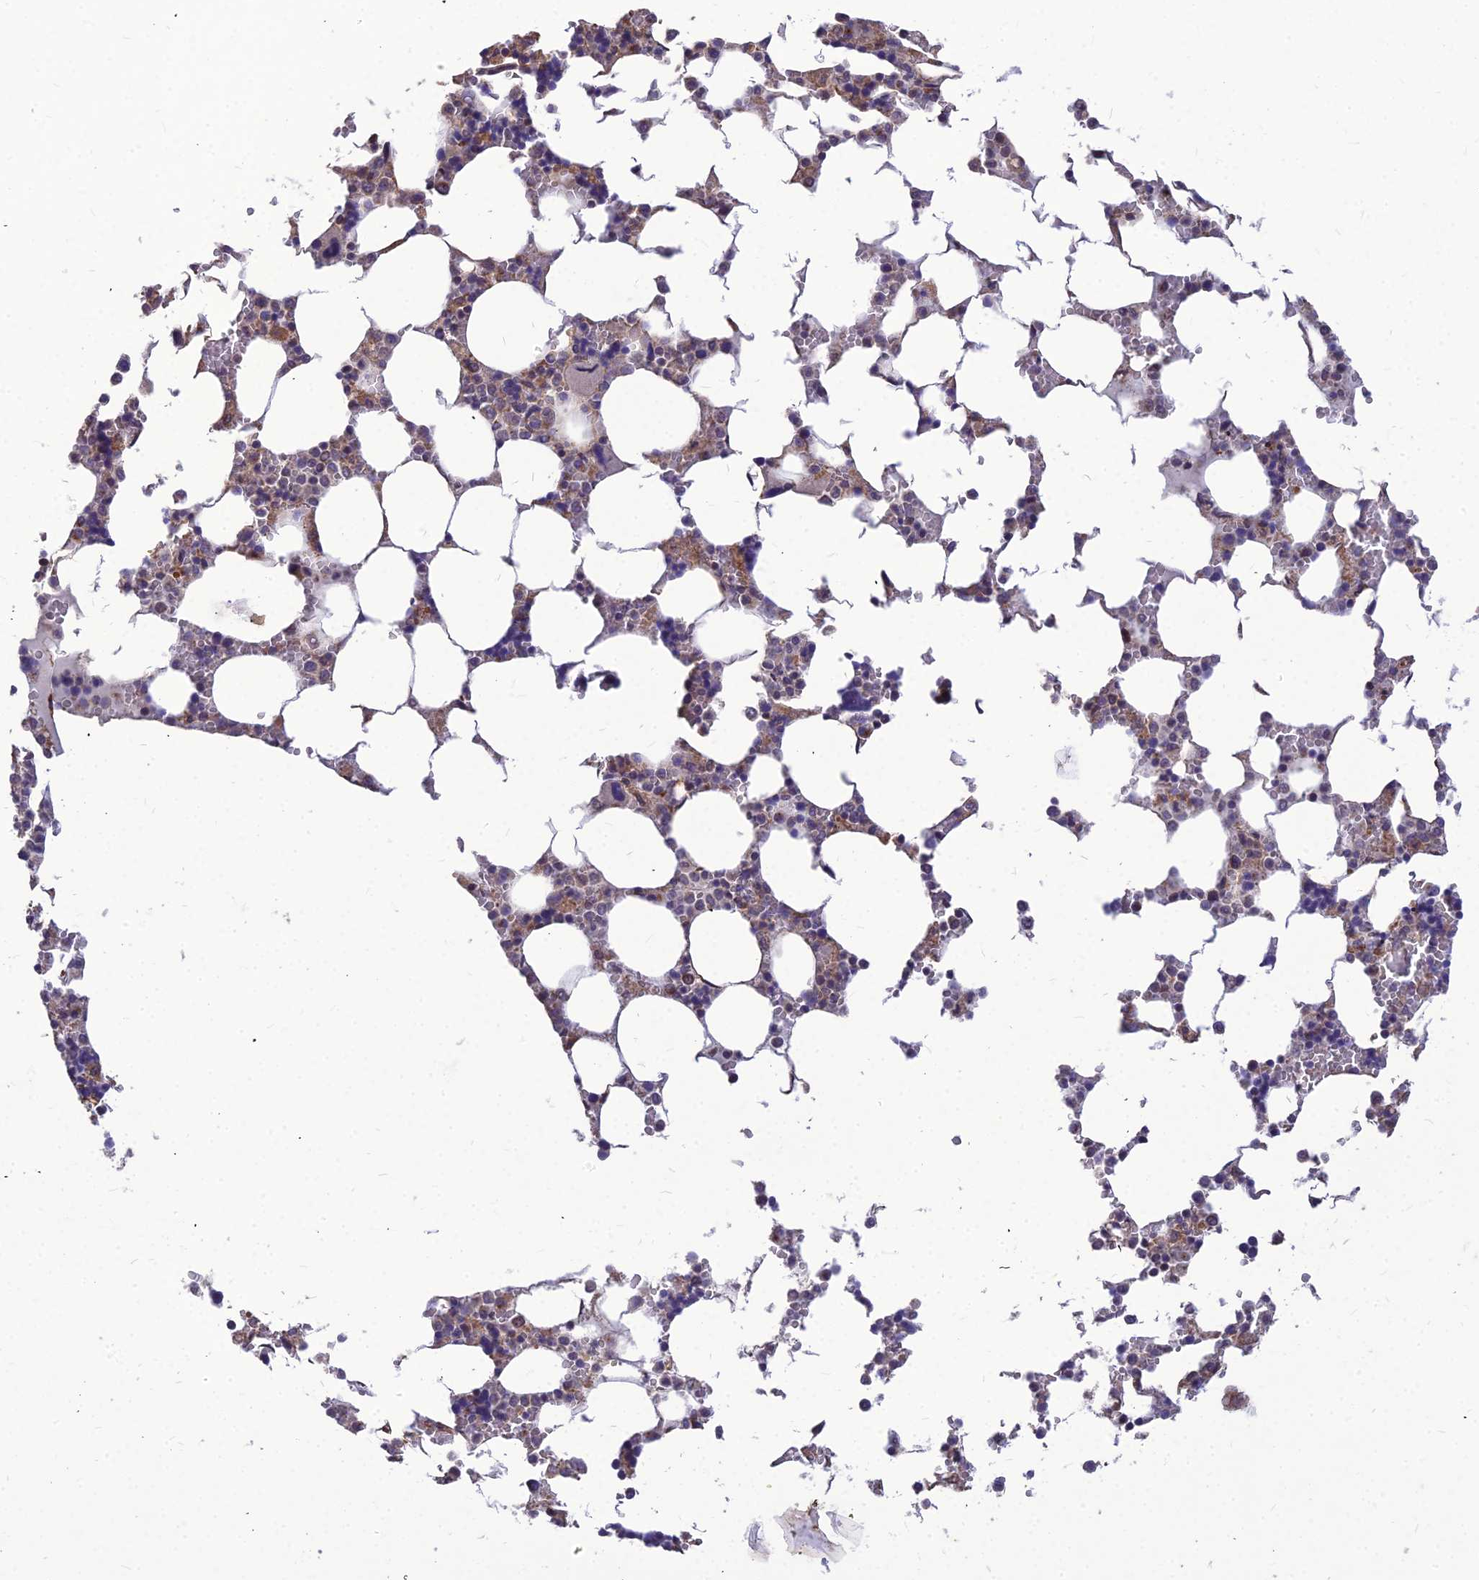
{"staining": {"intensity": "moderate", "quantity": "25%-75%", "location": "cytoplasmic/membranous,nuclear"}, "tissue": "bone marrow", "cell_type": "Hematopoietic cells", "image_type": "normal", "snomed": [{"axis": "morphology", "description": "Normal tissue, NOS"}, {"axis": "topography", "description": "Bone marrow"}], "caption": "Immunohistochemistry (IHC) staining of unremarkable bone marrow, which shows medium levels of moderate cytoplasmic/membranous,nuclear staining in about 25%-75% of hematopoietic cells indicating moderate cytoplasmic/membranous,nuclear protein positivity. The staining was performed using DAB (3,3'-diaminobenzidine) (brown) for protein detection and nuclei were counterstained in hematoxylin (blue).", "gene": "LEKR1", "patient": {"sex": "male", "age": 64}}